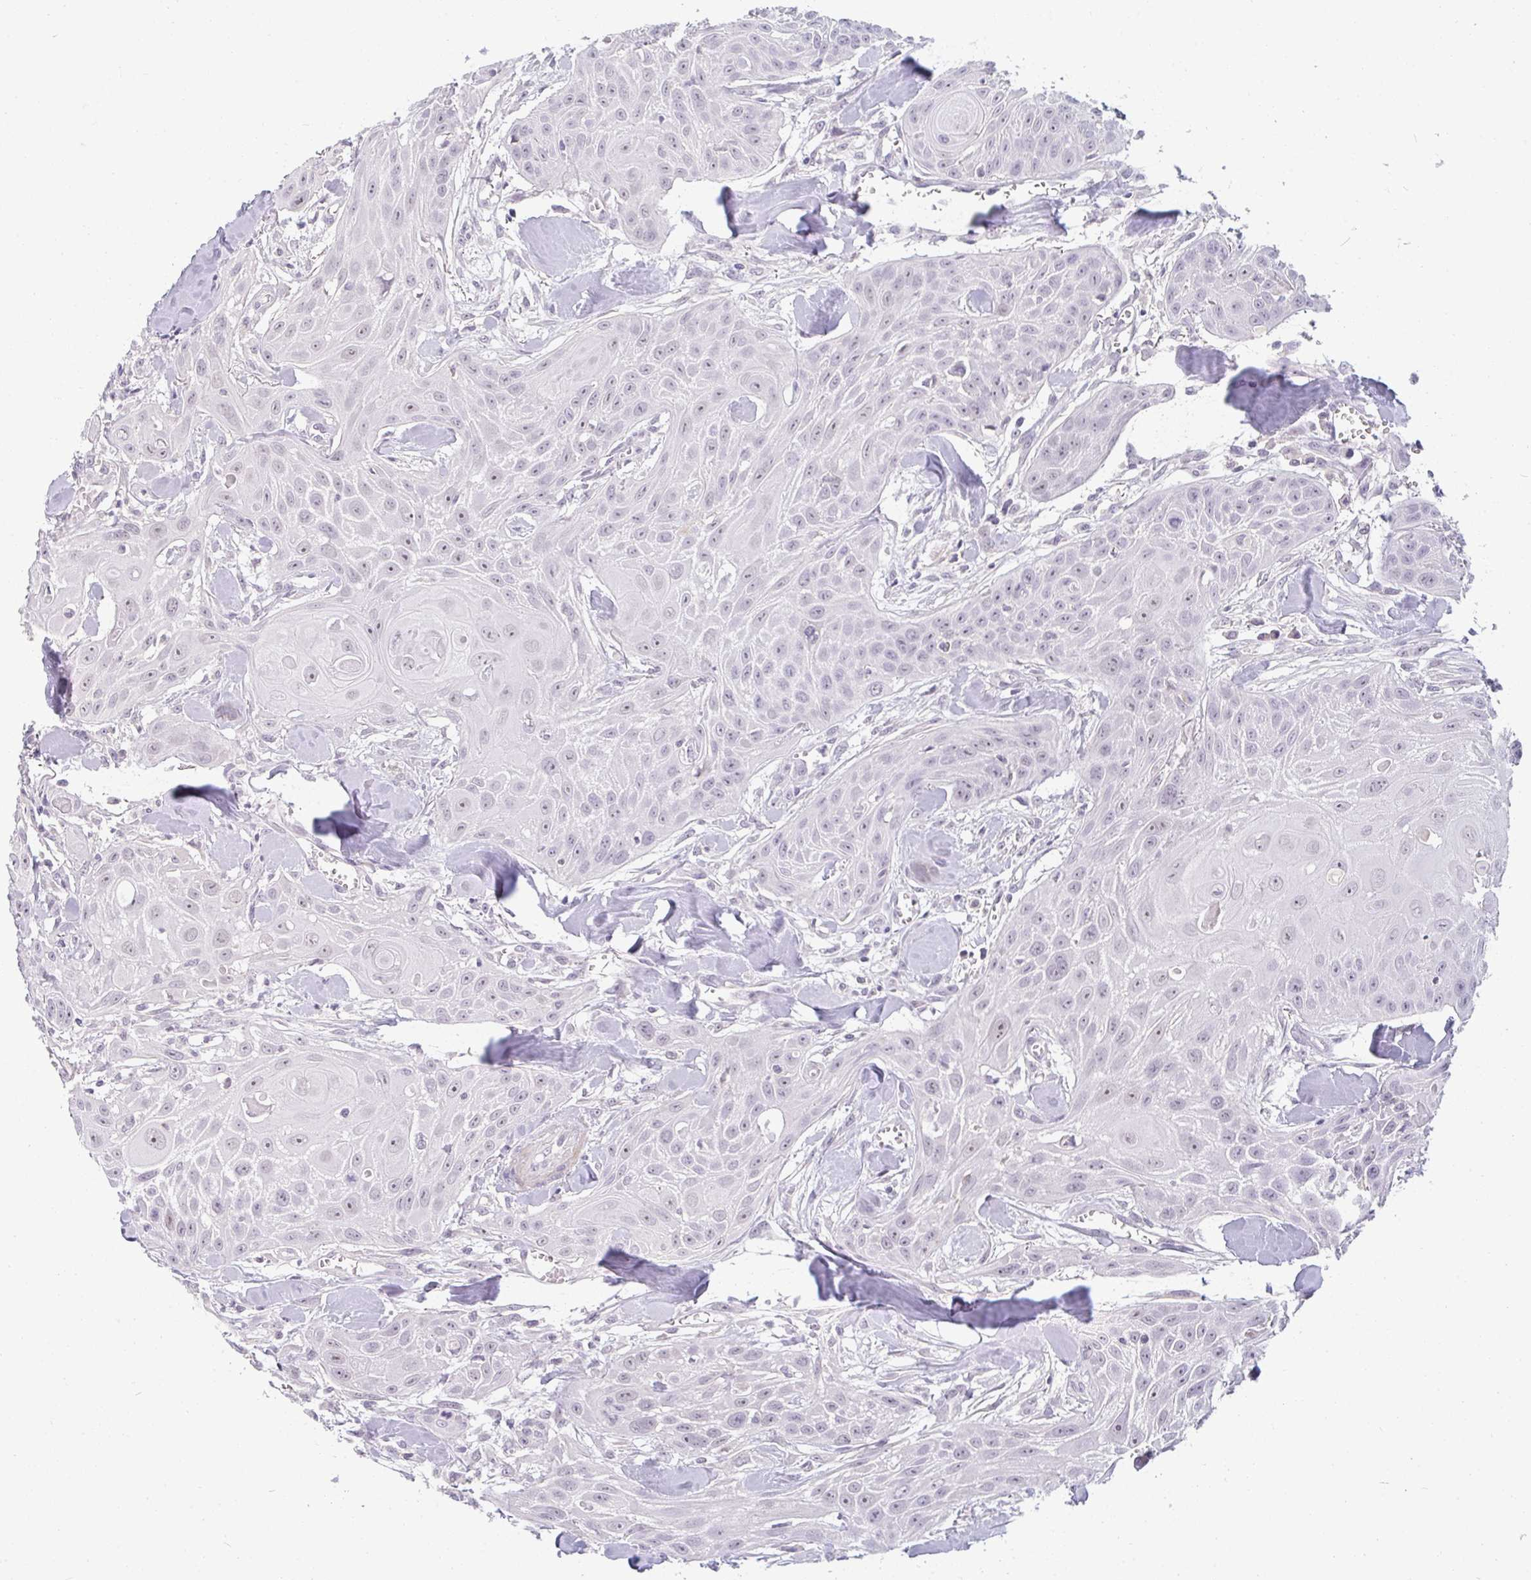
{"staining": {"intensity": "weak", "quantity": "<25%", "location": "nuclear"}, "tissue": "head and neck cancer", "cell_type": "Tumor cells", "image_type": "cancer", "snomed": [{"axis": "morphology", "description": "Squamous cell carcinoma, NOS"}, {"axis": "topography", "description": "Lymph node"}, {"axis": "topography", "description": "Salivary gland"}, {"axis": "topography", "description": "Head-Neck"}], "caption": "Tumor cells show no significant expression in head and neck cancer (squamous cell carcinoma).", "gene": "PPFIA4", "patient": {"sex": "female", "age": 74}}